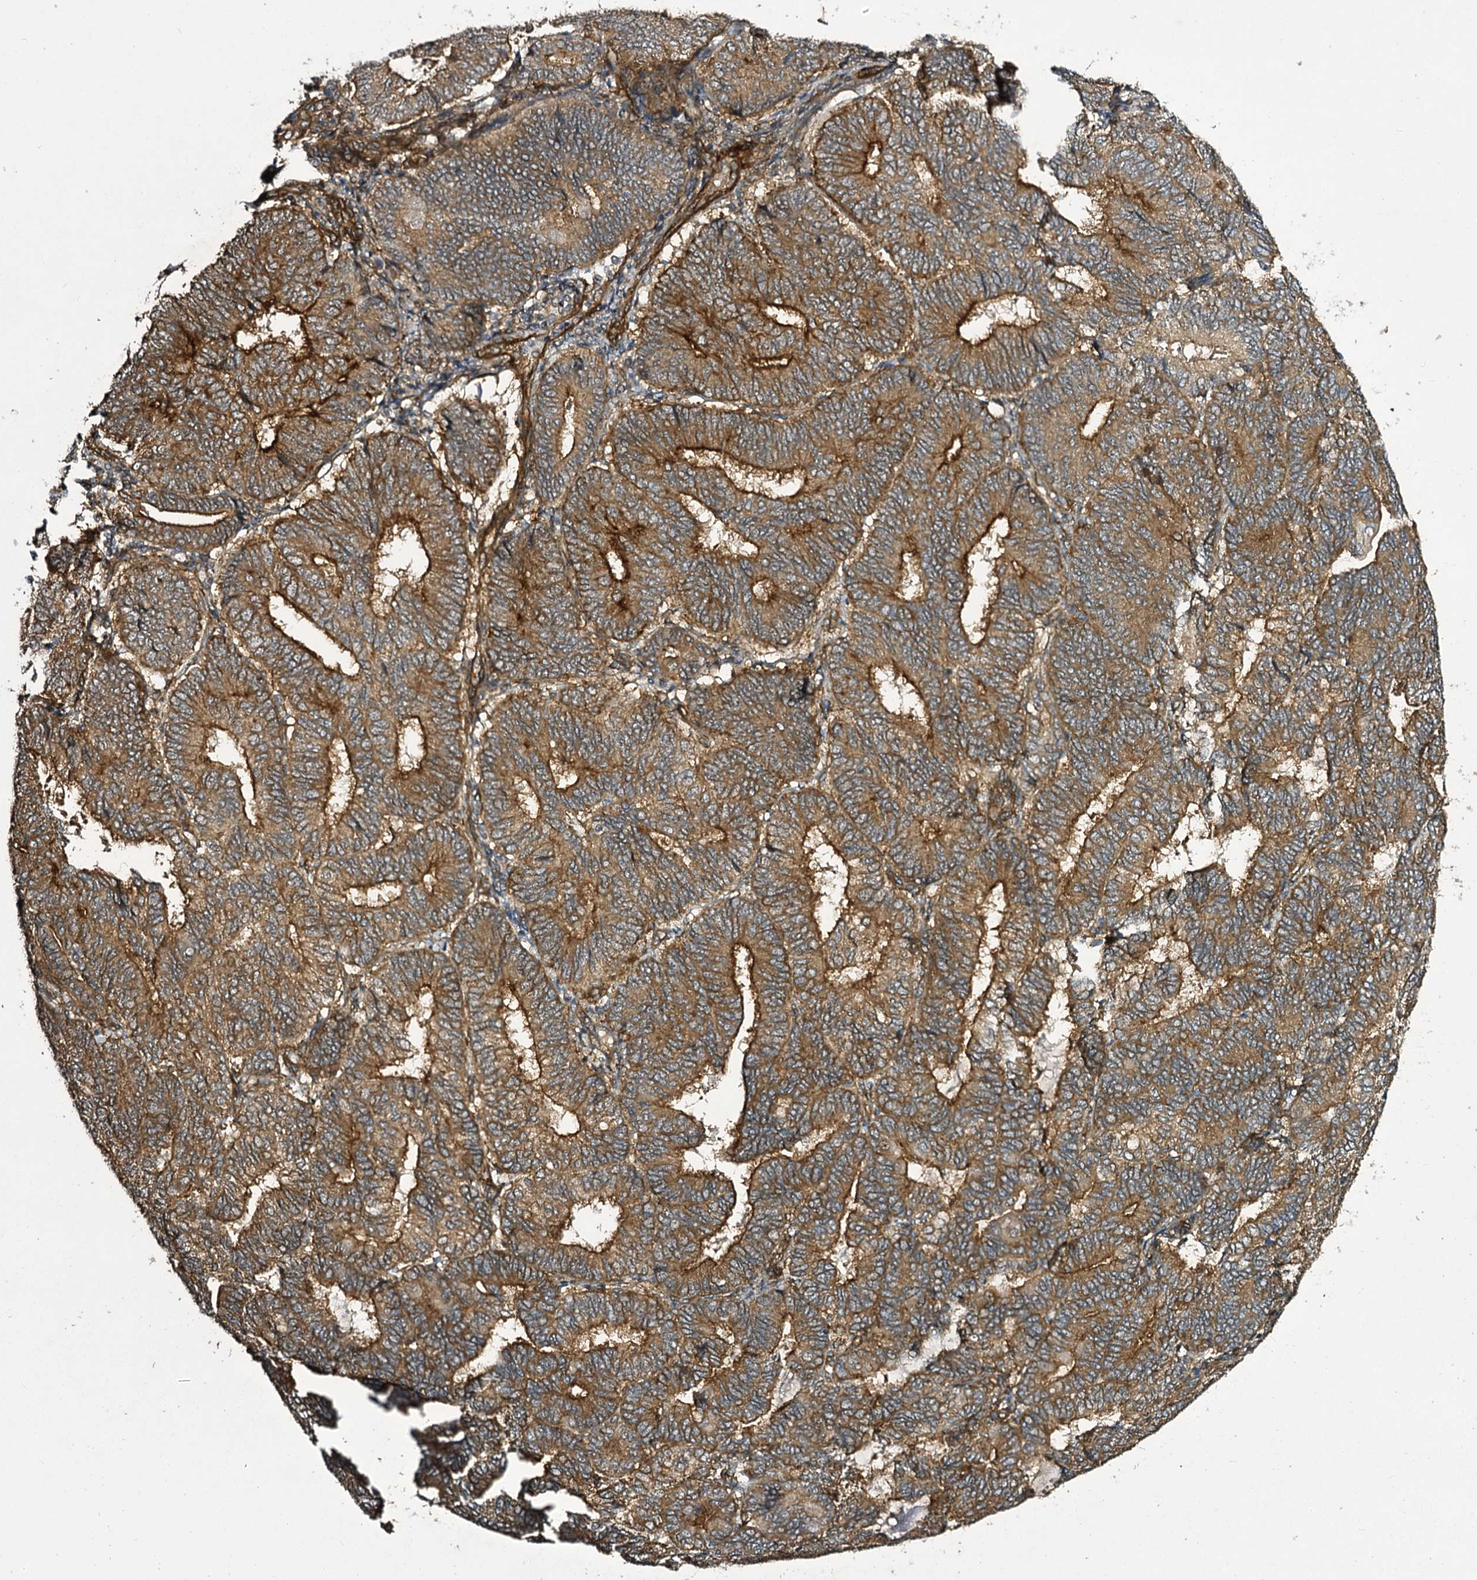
{"staining": {"intensity": "strong", "quantity": "25%-75%", "location": "cytoplasmic/membranous"}, "tissue": "endometrial cancer", "cell_type": "Tumor cells", "image_type": "cancer", "snomed": [{"axis": "morphology", "description": "Adenocarcinoma, NOS"}, {"axis": "topography", "description": "Endometrium"}], "caption": "The immunohistochemical stain shows strong cytoplasmic/membranous expression in tumor cells of adenocarcinoma (endometrial) tissue.", "gene": "MYO1C", "patient": {"sex": "female", "age": 81}}